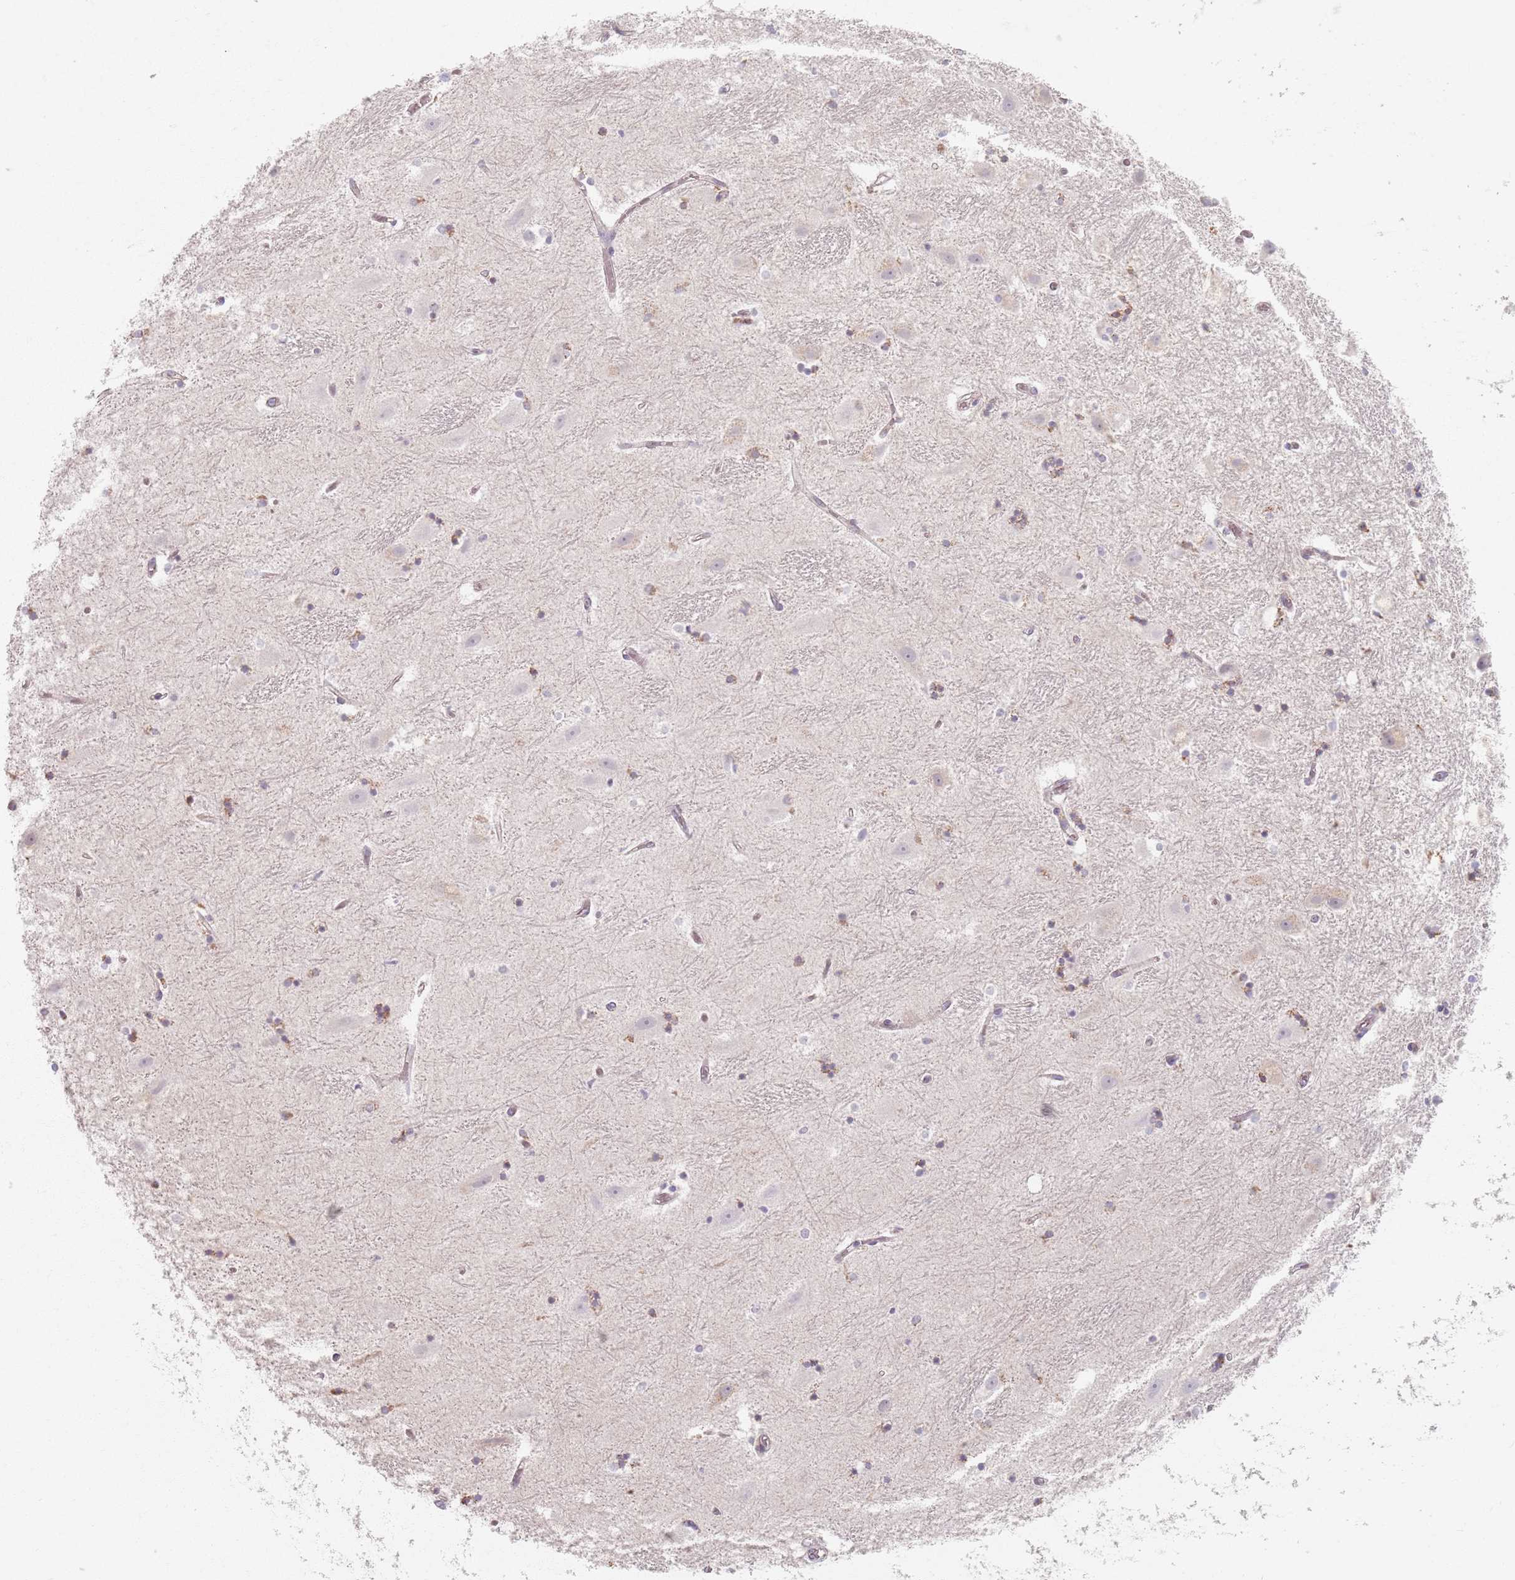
{"staining": {"intensity": "negative", "quantity": "none", "location": "none"}, "tissue": "hippocampus", "cell_type": "Glial cells", "image_type": "normal", "snomed": [{"axis": "morphology", "description": "Normal tissue, NOS"}, {"axis": "topography", "description": "Hippocampus"}], "caption": "Immunohistochemistry (IHC) photomicrograph of benign hippocampus: hippocampus stained with DAB demonstrates no significant protein staining in glial cells. (DAB immunohistochemistry visualized using brightfield microscopy, high magnification).", "gene": "PKD2L2", "patient": {"sex": "female", "age": 52}}